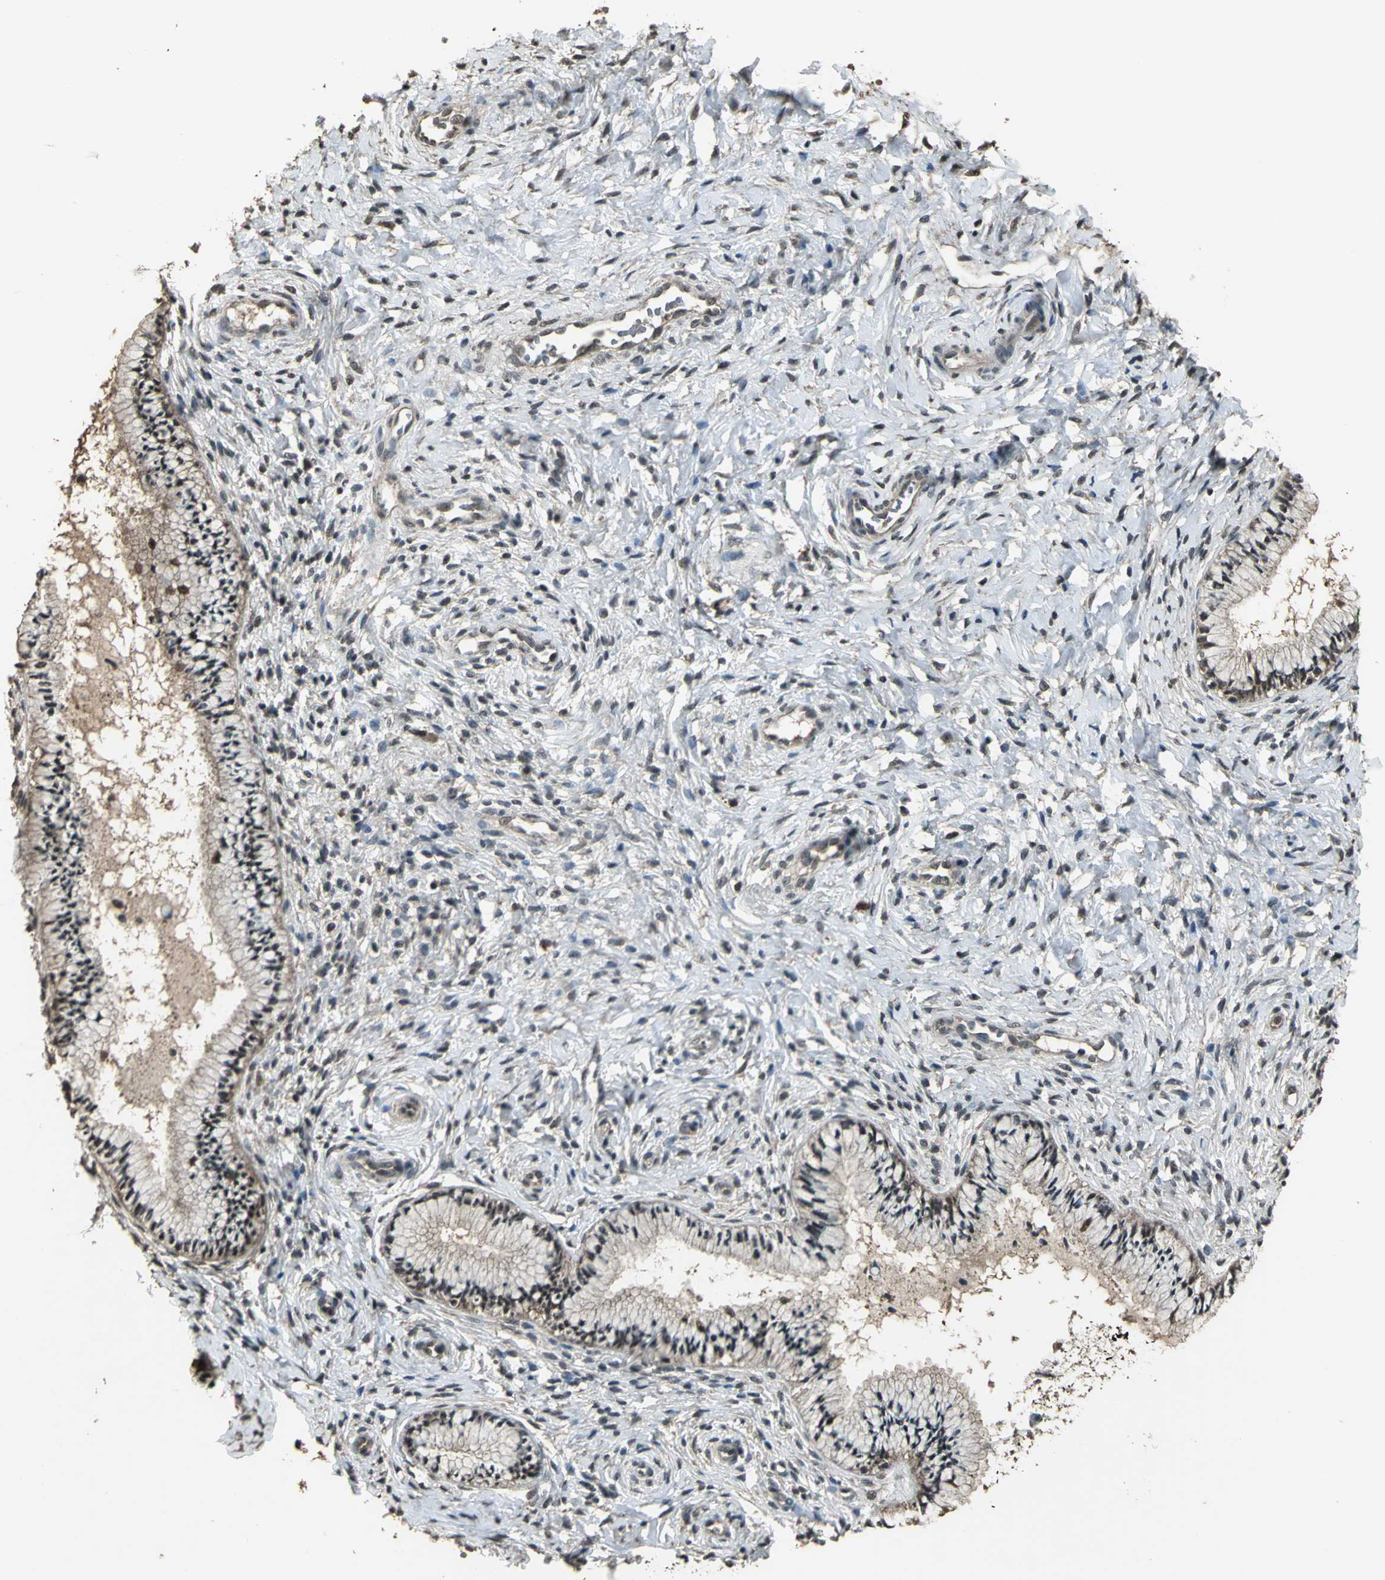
{"staining": {"intensity": "strong", "quantity": ">75%", "location": "cytoplasmic/membranous"}, "tissue": "cervix", "cell_type": "Glandular cells", "image_type": "normal", "snomed": [{"axis": "morphology", "description": "Normal tissue, NOS"}, {"axis": "topography", "description": "Cervix"}], "caption": "A histopathology image of cervix stained for a protein demonstrates strong cytoplasmic/membranous brown staining in glandular cells. Ihc stains the protein in brown and the nuclei are stained blue.", "gene": "UCHL5", "patient": {"sex": "female", "age": 46}}